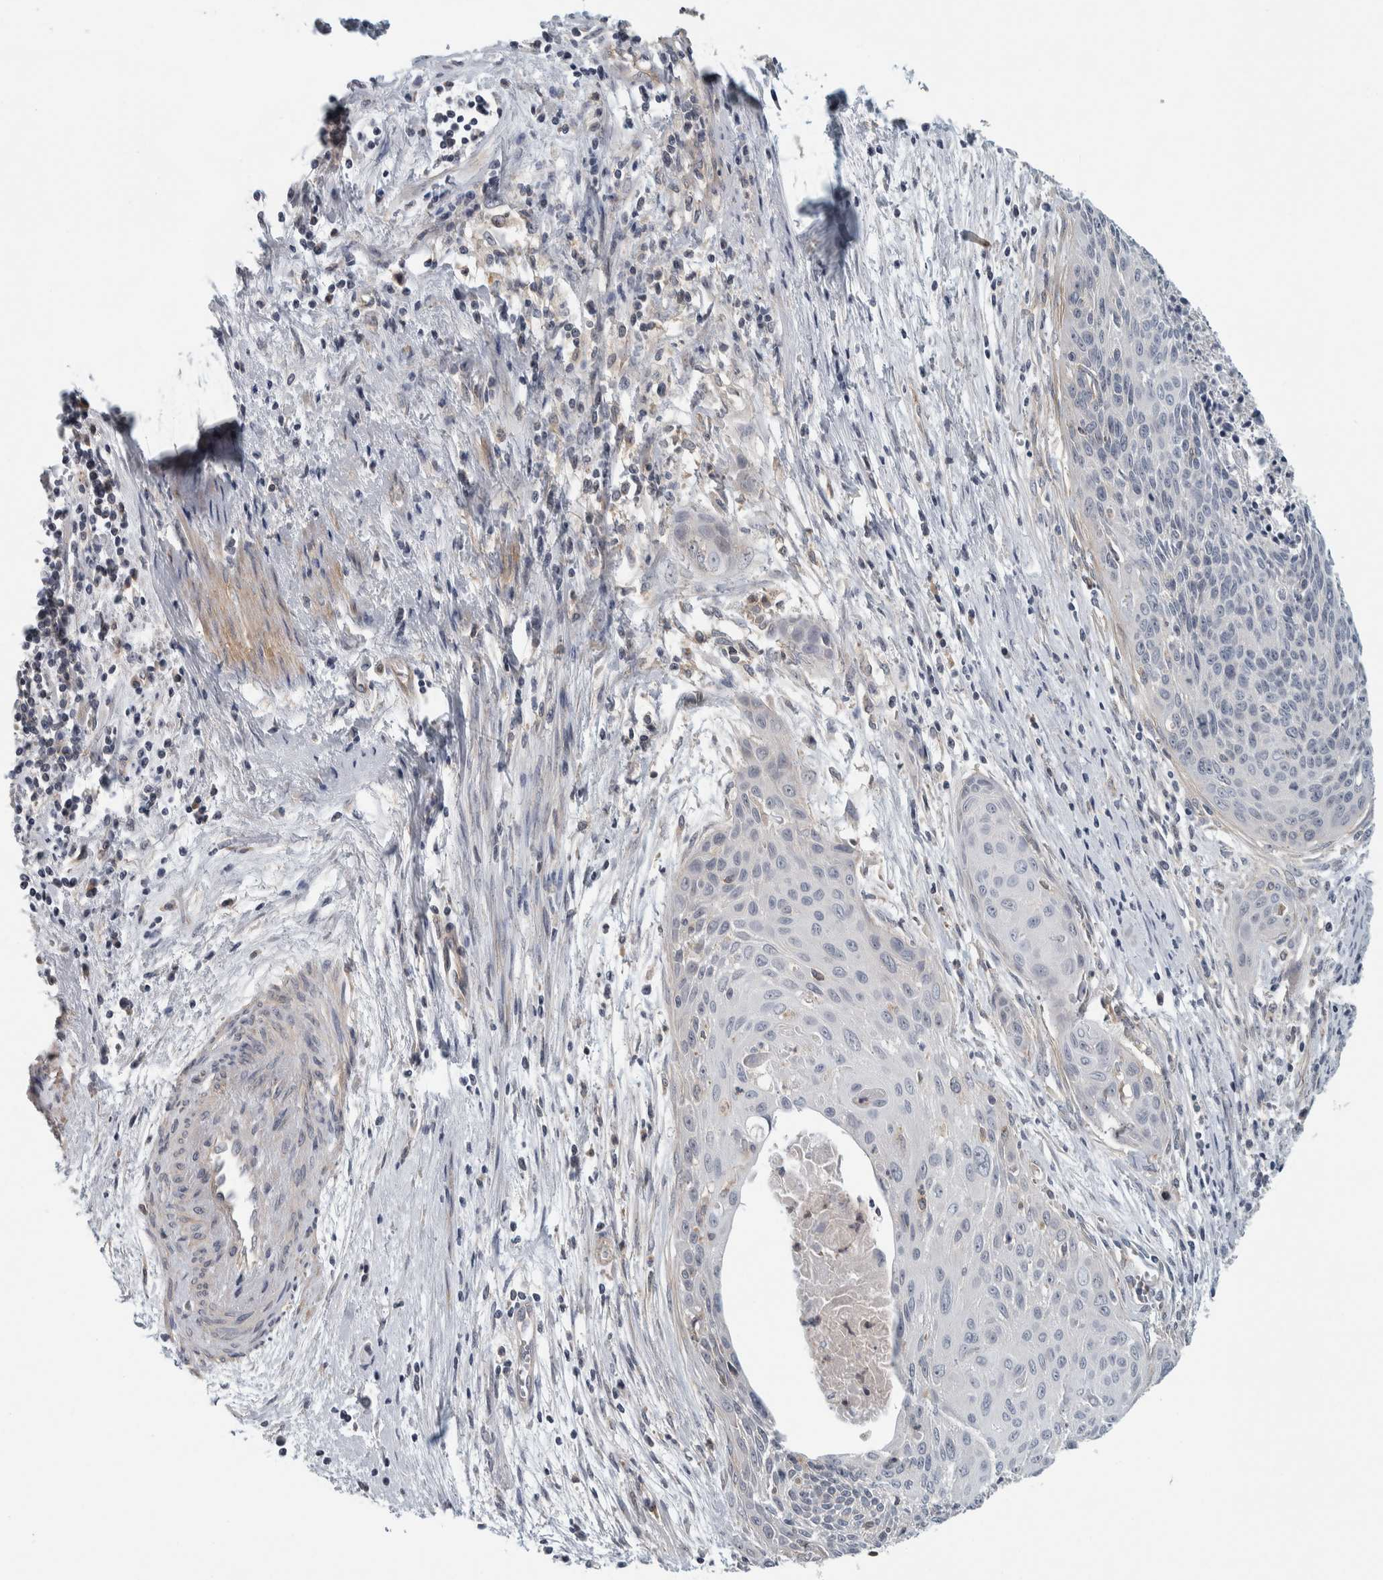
{"staining": {"intensity": "negative", "quantity": "none", "location": "none"}, "tissue": "cervical cancer", "cell_type": "Tumor cells", "image_type": "cancer", "snomed": [{"axis": "morphology", "description": "Squamous cell carcinoma, NOS"}, {"axis": "topography", "description": "Cervix"}], "caption": "The micrograph shows no staining of tumor cells in cervical cancer. Brightfield microscopy of immunohistochemistry stained with DAB (3,3'-diaminobenzidine) (brown) and hematoxylin (blue), captured at high magnification.", "gene": "KCNJ3", "patient": {"sex": "female", "age": 55}}